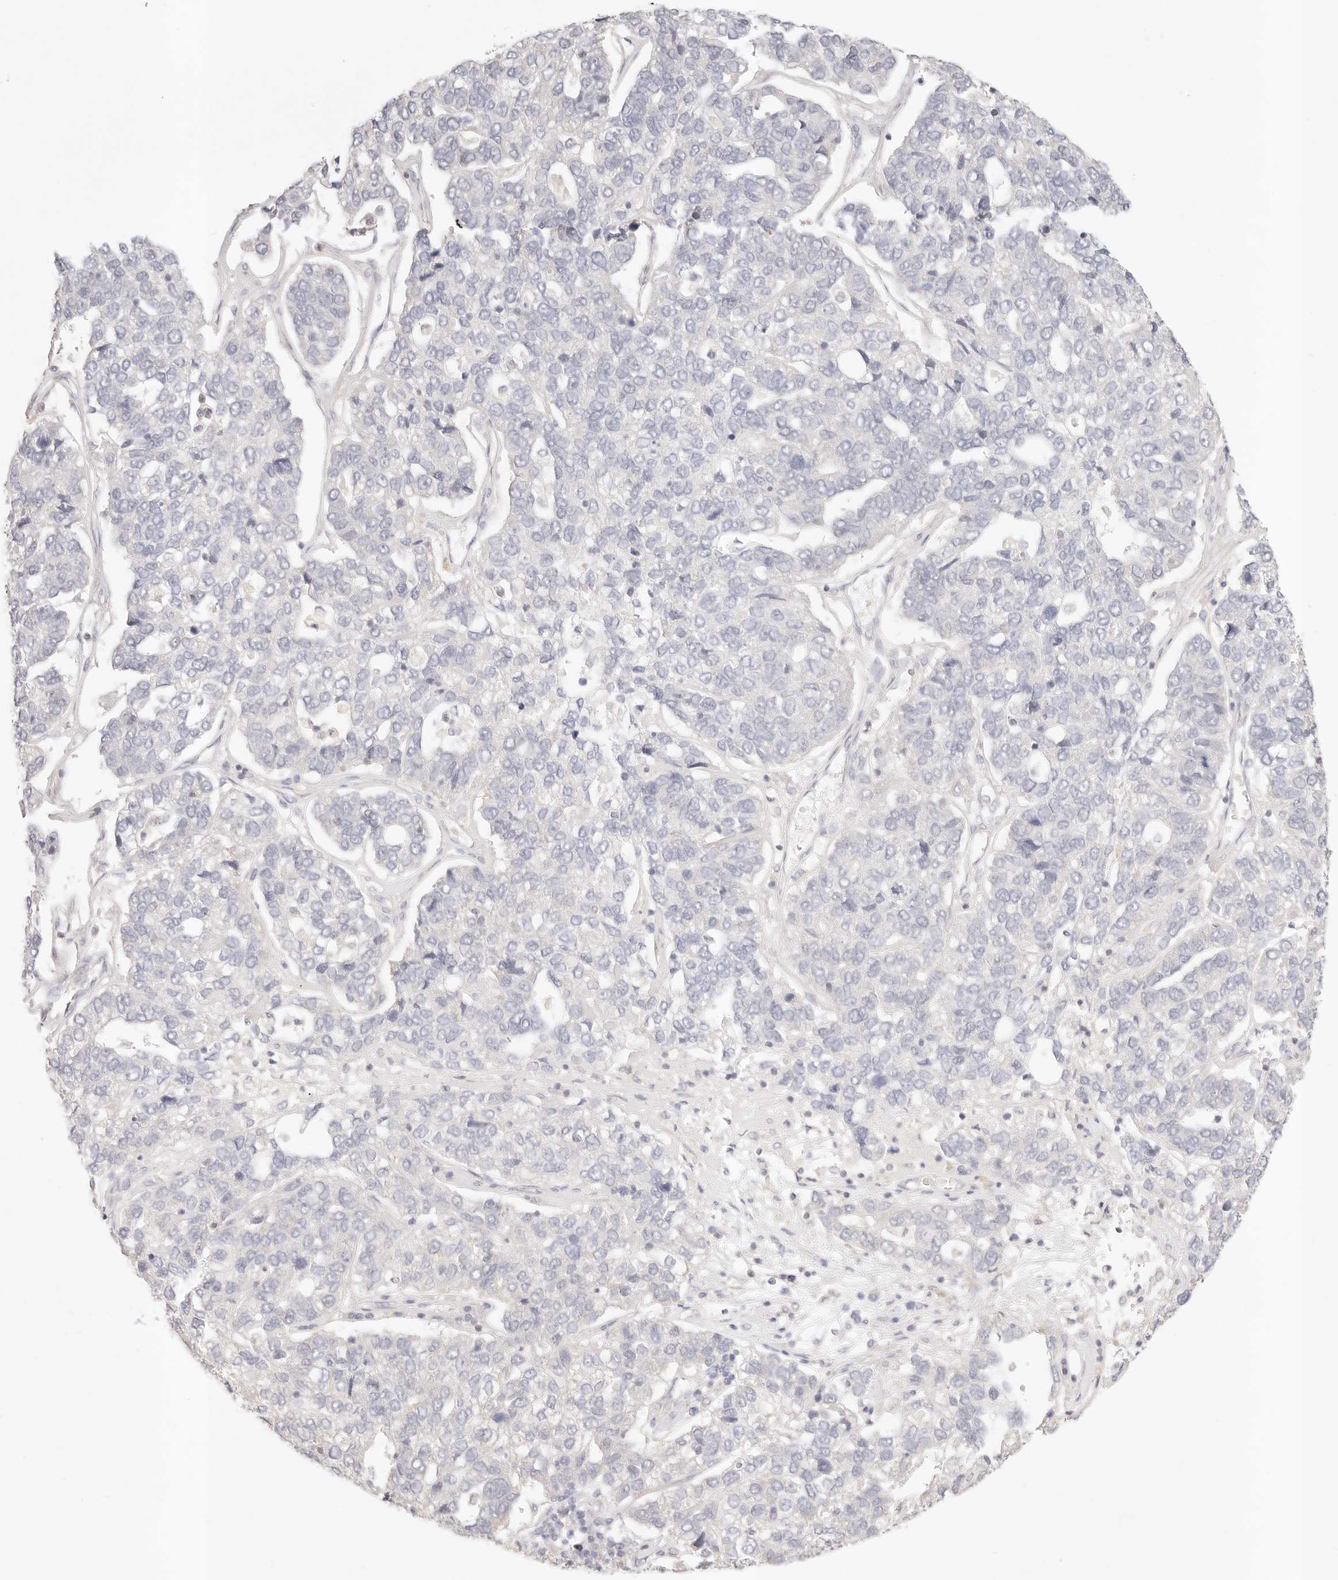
{"staining": {"intensity": "negative", "quantity": "none", "location": "none"}, "tissue": "pancreatic cancer", "cell_type": "Tumor cells", "image_type": "cancer", "snomed": [{"axis": "morphology", "description": "Adenocarcinoma, NOS"}, {"axis": "topography", "description": "Pancreas"}], "caption": "Immunohistochemical staining of pancreatic cancer (adenocarcinoma) reveals no significant staining in tumor cells.", "gene": "GPR156", "patient": {"sex": "female", "age": 61}}